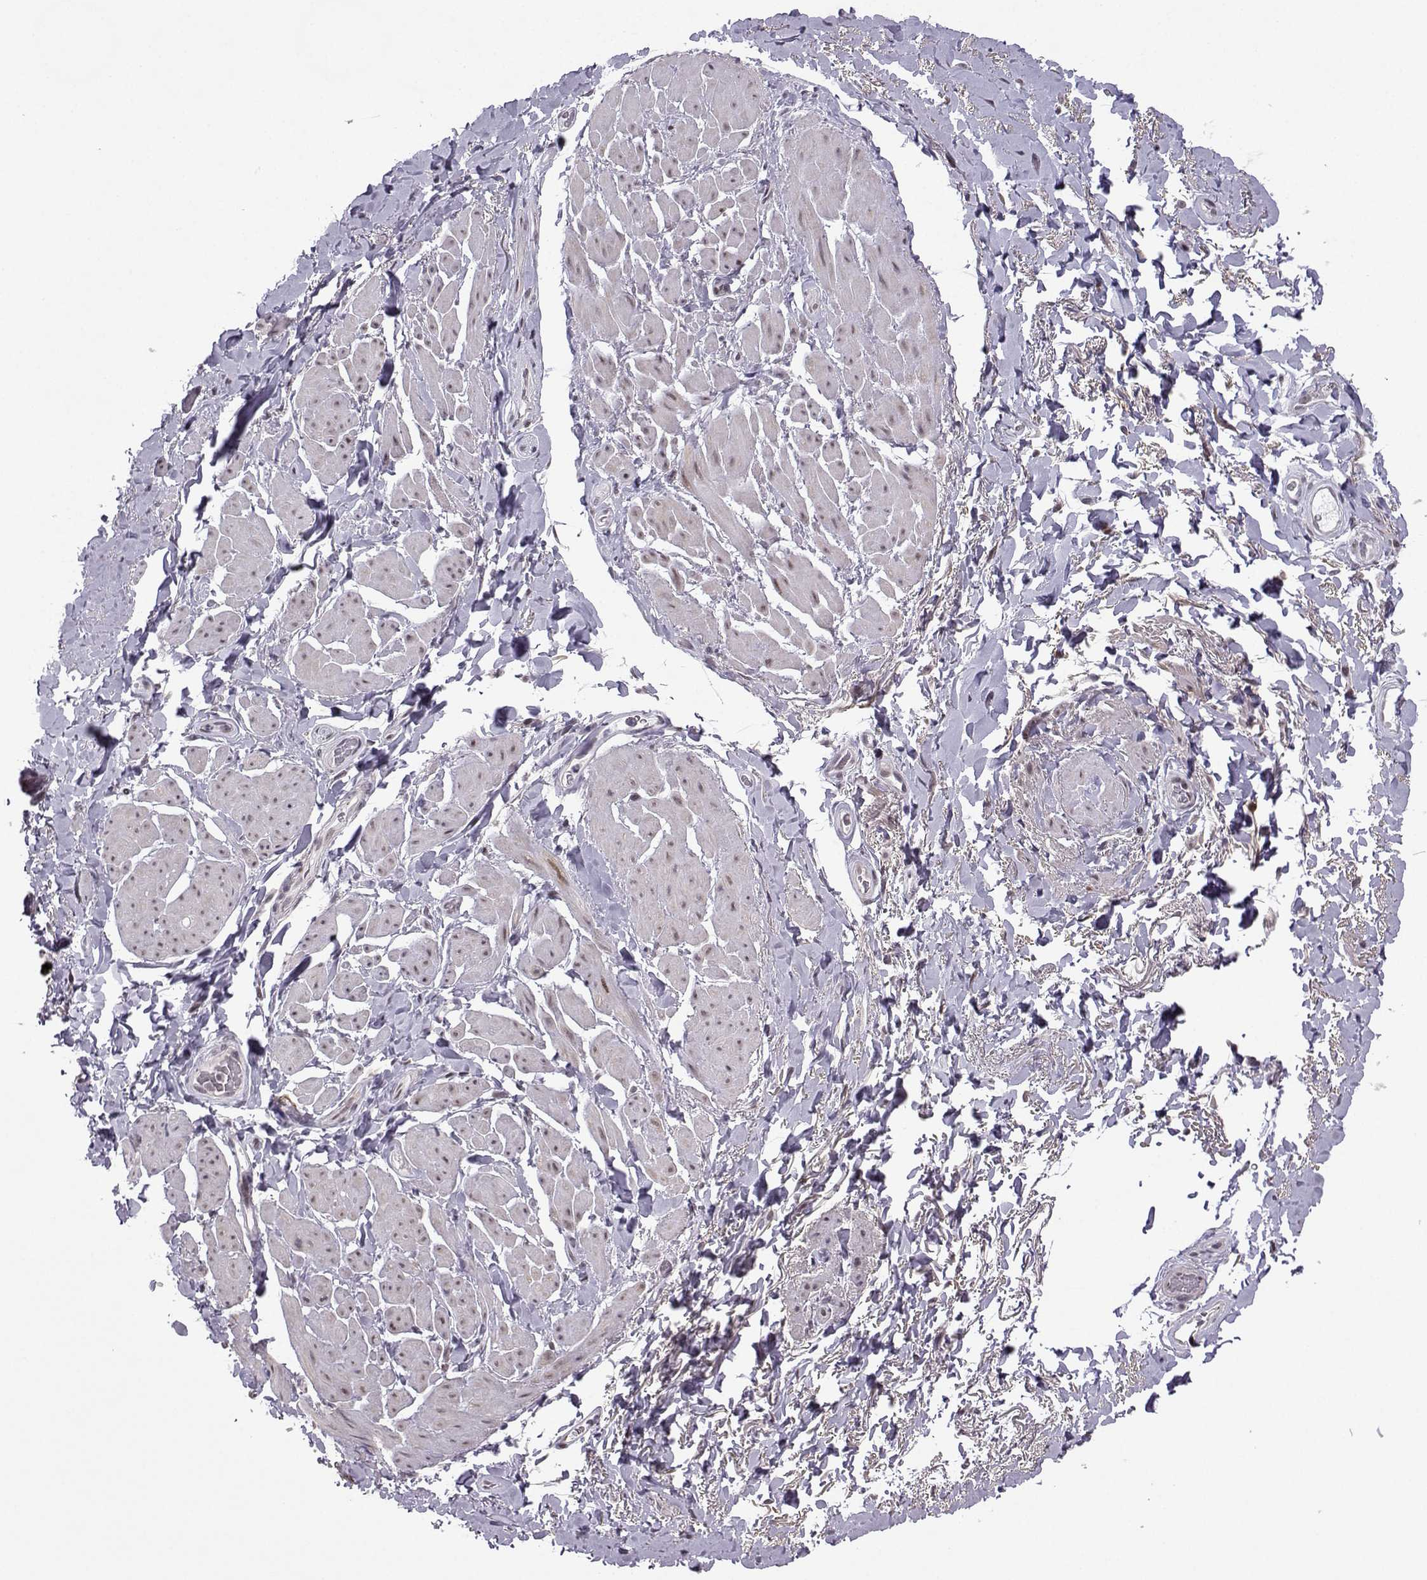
{"staining": {"intensity": "negative", "quantity": "none", "location": "none"}, "tissue": "adipose tissue", "cell_type": "Adipocytes", "image_type": "normal", "snomed": [{"axis": "morphology", "description": "Normal tissue, NOS"}, {"axis": "topography", "description": "Anal"}, {"axis": "topography", "description": "Peripheral nerve tissue"}], "caption": "Adipose tissue was stained to show a protein in brown. There is no significant positivity in adipocytes. (Immunohistochemistry (ihc), brightfield microscopy, high magnification).", "gene": "FGF3", "patient": {"sex": "male", "age": 53}}